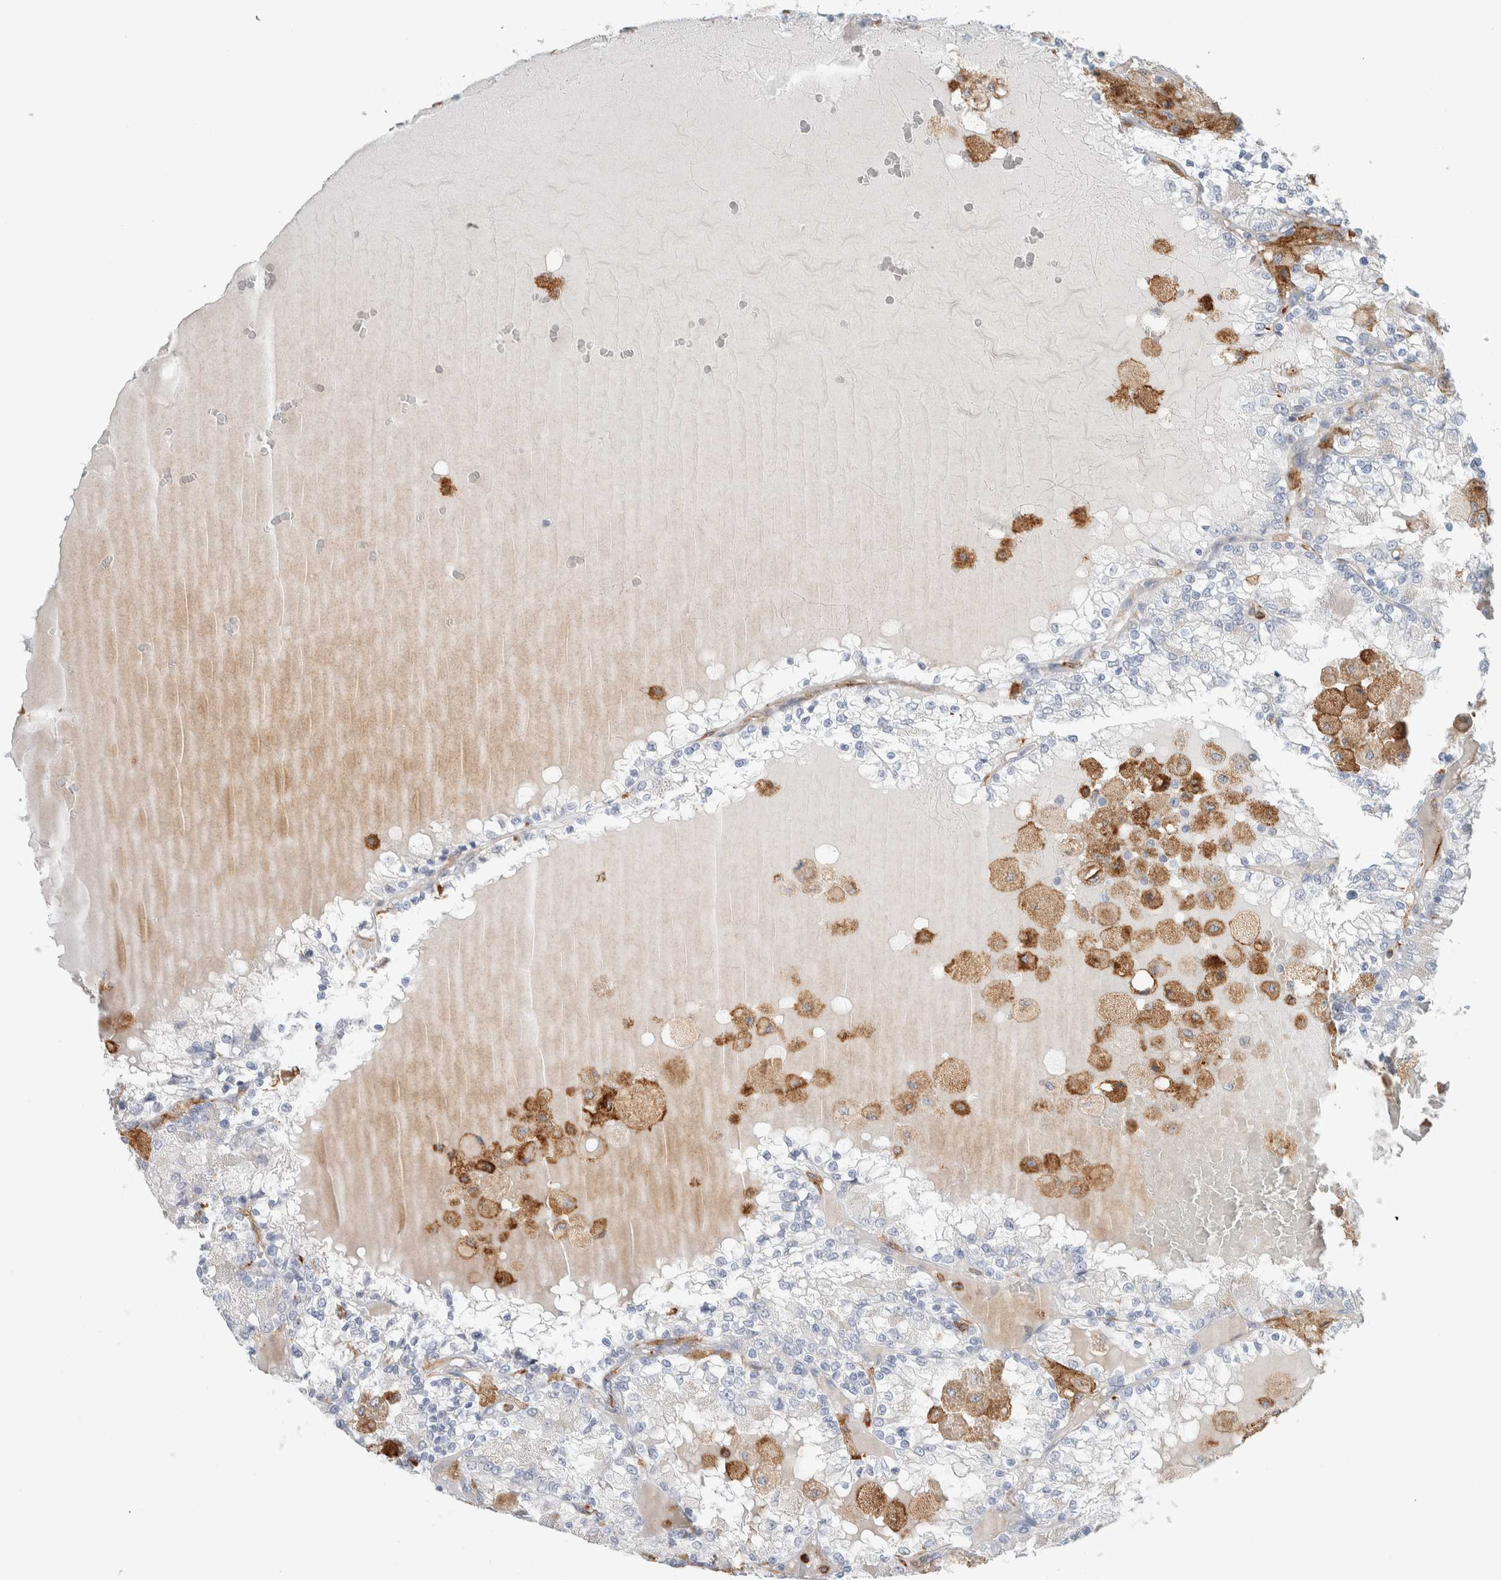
{"staining": {"intensity": "negative", "quantity": "none", "location": "none"}, "tissue": "renal cancer", "cell_type": "Tumor cells", "image_type": "cancer", "snomed": [{"axis": "morphology", "description": "Adenocarcinoma, NOS"}, {"axis": "topography", "description": "Kidney"}], "caption": "A micrograph of human renal cancer (adenocarcinoma) is negative for staining in tumor cells.", "gene": "LY86", "patient": {"sex": "female", "age": 56}}